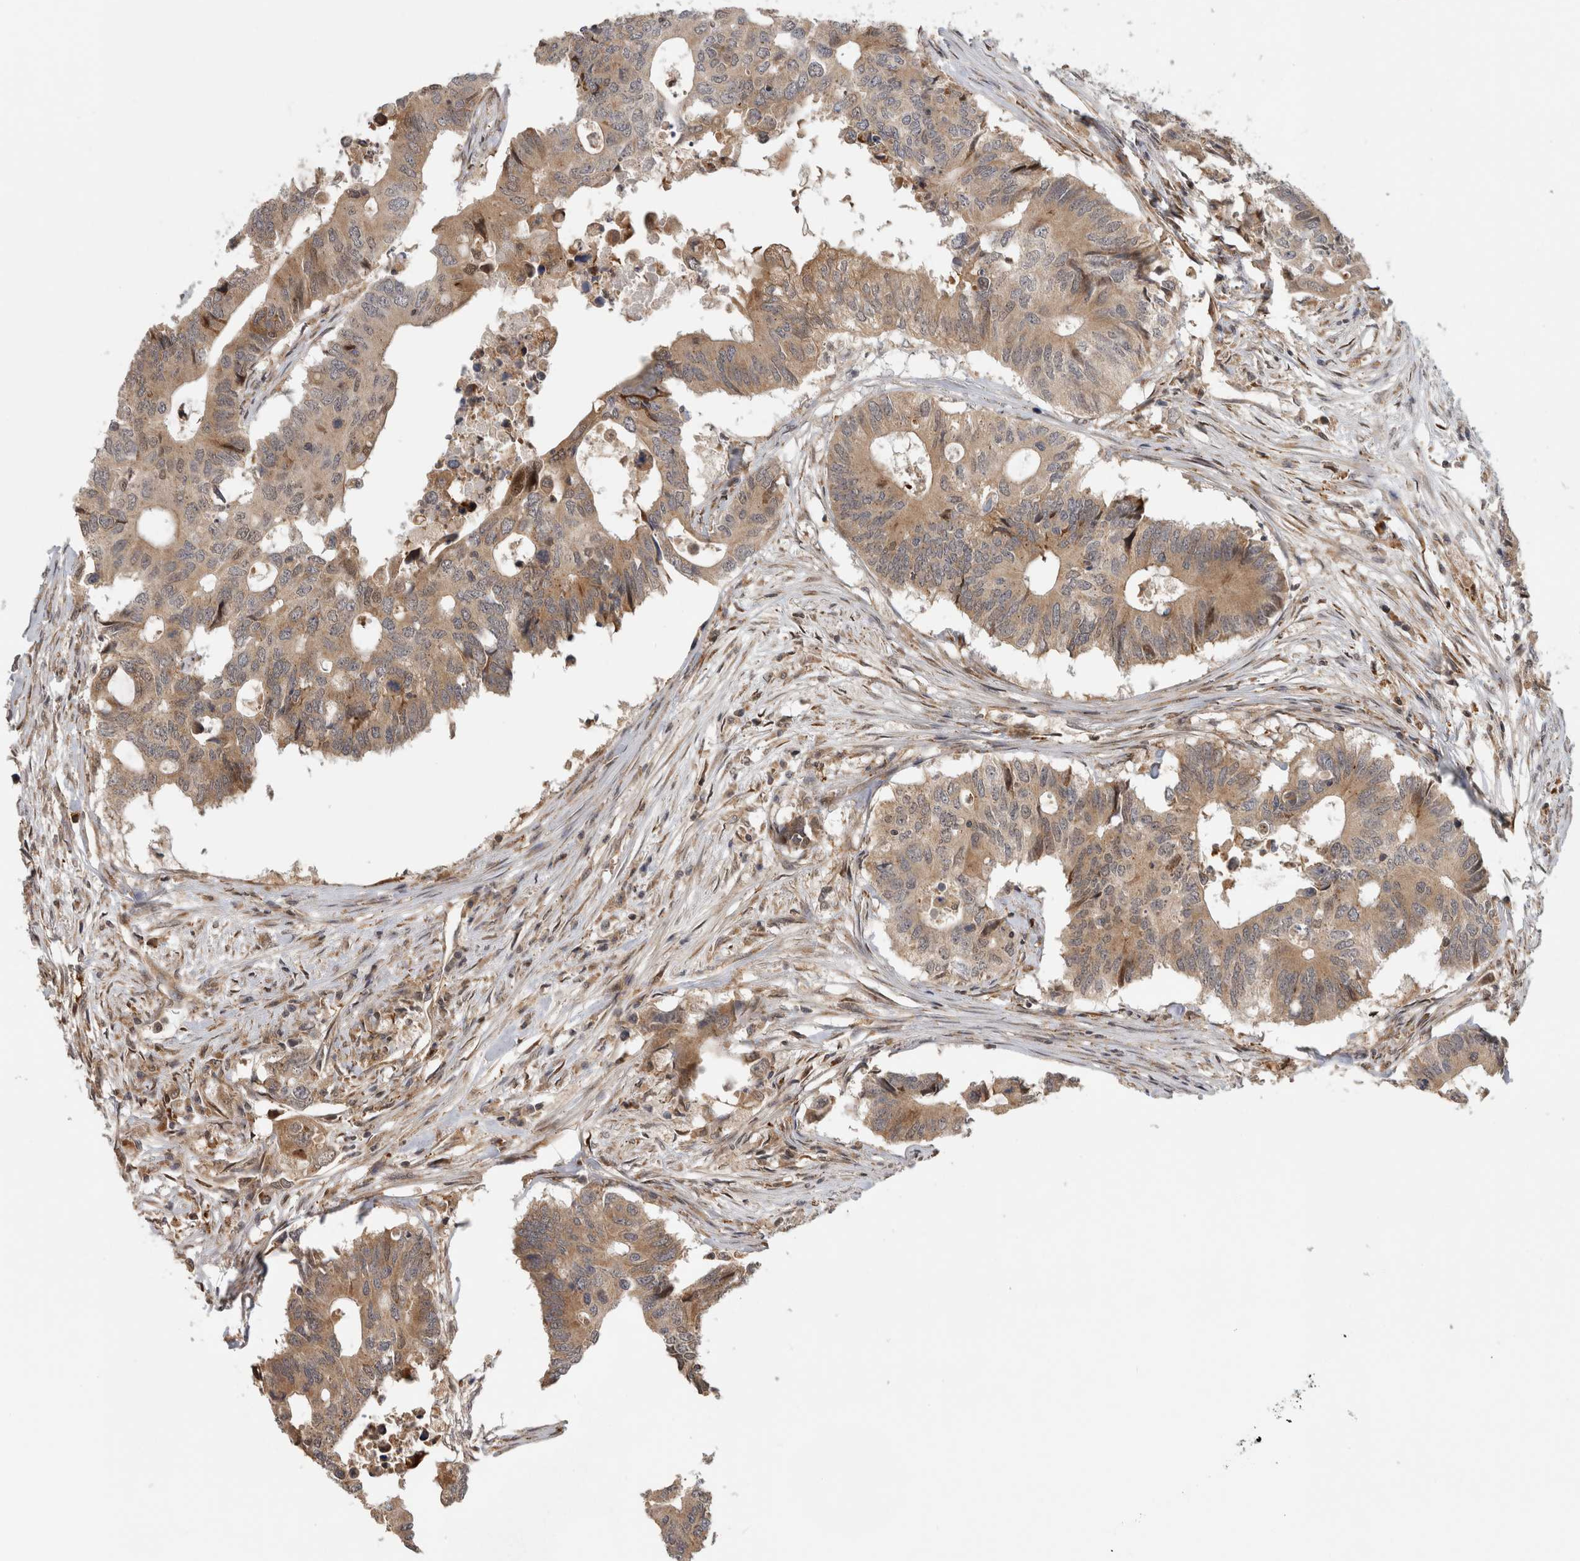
{"staining": {"intensity": "moderate", "quantity": ">75%", "location": "cytoplasmic/membranous"}, "tissue": "colorectal cancer", "cell_type": "Tumor cells", "image_type": "cancer", "snomed": [{"axis": "morphology", "description": "Adenocarcinoma, NOS"}, {"axis": "topography", "description": "Colon"}], "caption": "DAB immunohistochemical staining of human colorectal cancer demonstrates moderate cytoplasmic/membranous protein staining in approximately >75% of tumor cells.", "gene": "PARP6", "patient": {"sex": "male", "age": 71}}